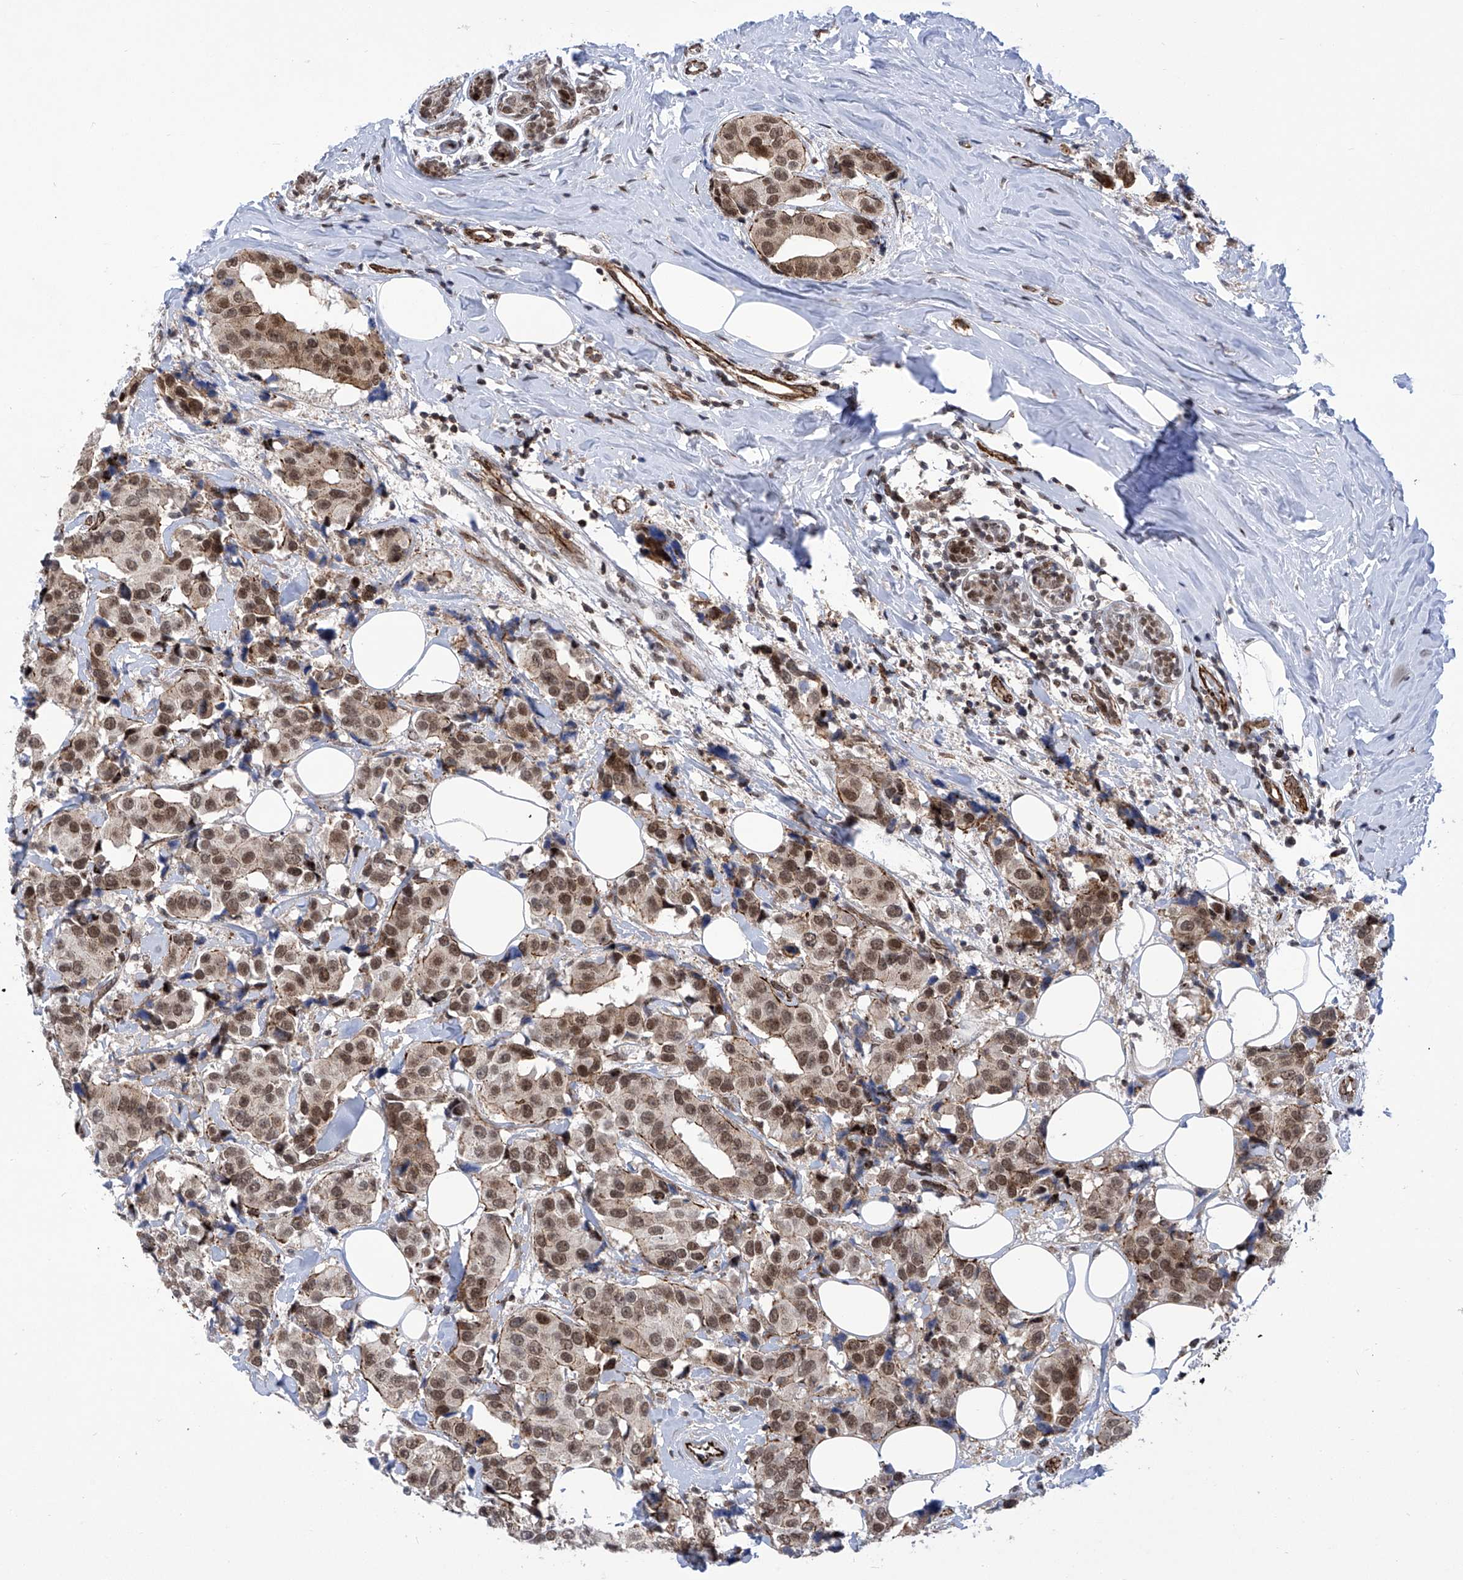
{"staining": {"intensity": "moderate", "quantity": ">75%", "location": "cytoplasmic/membranous,nuclear"}, "tissue": "breast cancer", "cell_type": "Tumor cells", "image_type": "cancer", "snomed": [{"axis": "morphology", "description": "Normal tissue, NOS"}, {"axis": "morphology", "description": "Duct carcinoma"}, {"axis": "topography", "description": "Breast"}], "caption": "A micrograph of human infiltrating ductal carcinoma (breast) stained for a protein displays moderate cytoplasmic/membranous and nuclear brown staining in tumor cells.", "gene": "CEP290", "patient": {"sex": "female", "age": 39}}